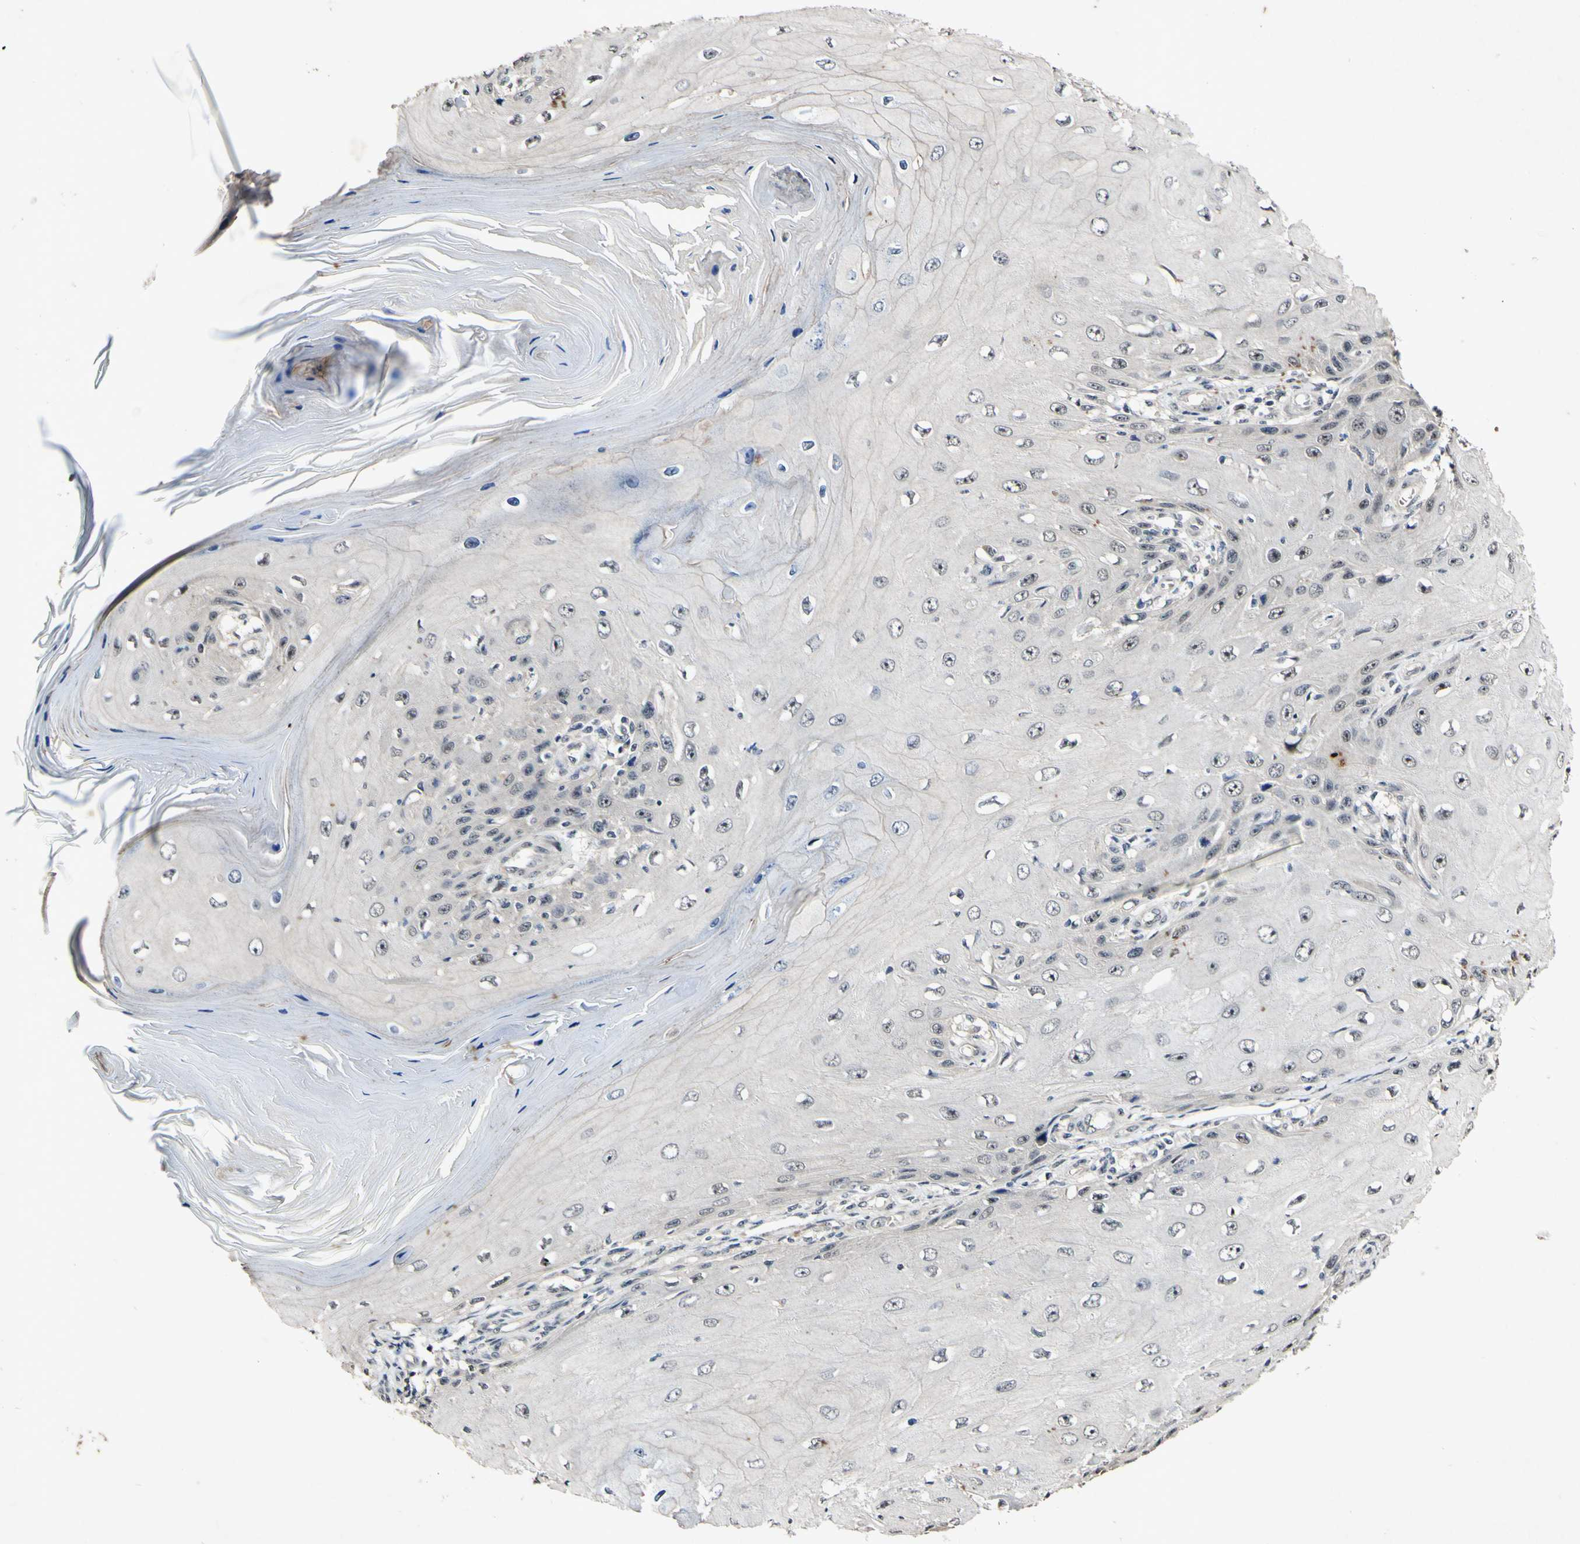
{"staining": {"intensity": "negative", "quantity": "none", "location": "none"}, "tissue": "skin cancer", "cell_type": "Tumor cells", "image_type": "cancer", "snomed": [{"axis": "morphology", "description": "Squamous cell carcinoma, NOS"}, {"axis": "topography", "description": "Skin"}], "caption": "Immunohistochemistry histopathology image of neoplastic tissue: skin cancer stained with DAB (3,3'-diaminobenzidine) demonstrates no significant protein positivity in tumor cells.", "gene": "POLR2F", "patient": {"sex": "female", "age": 73}}